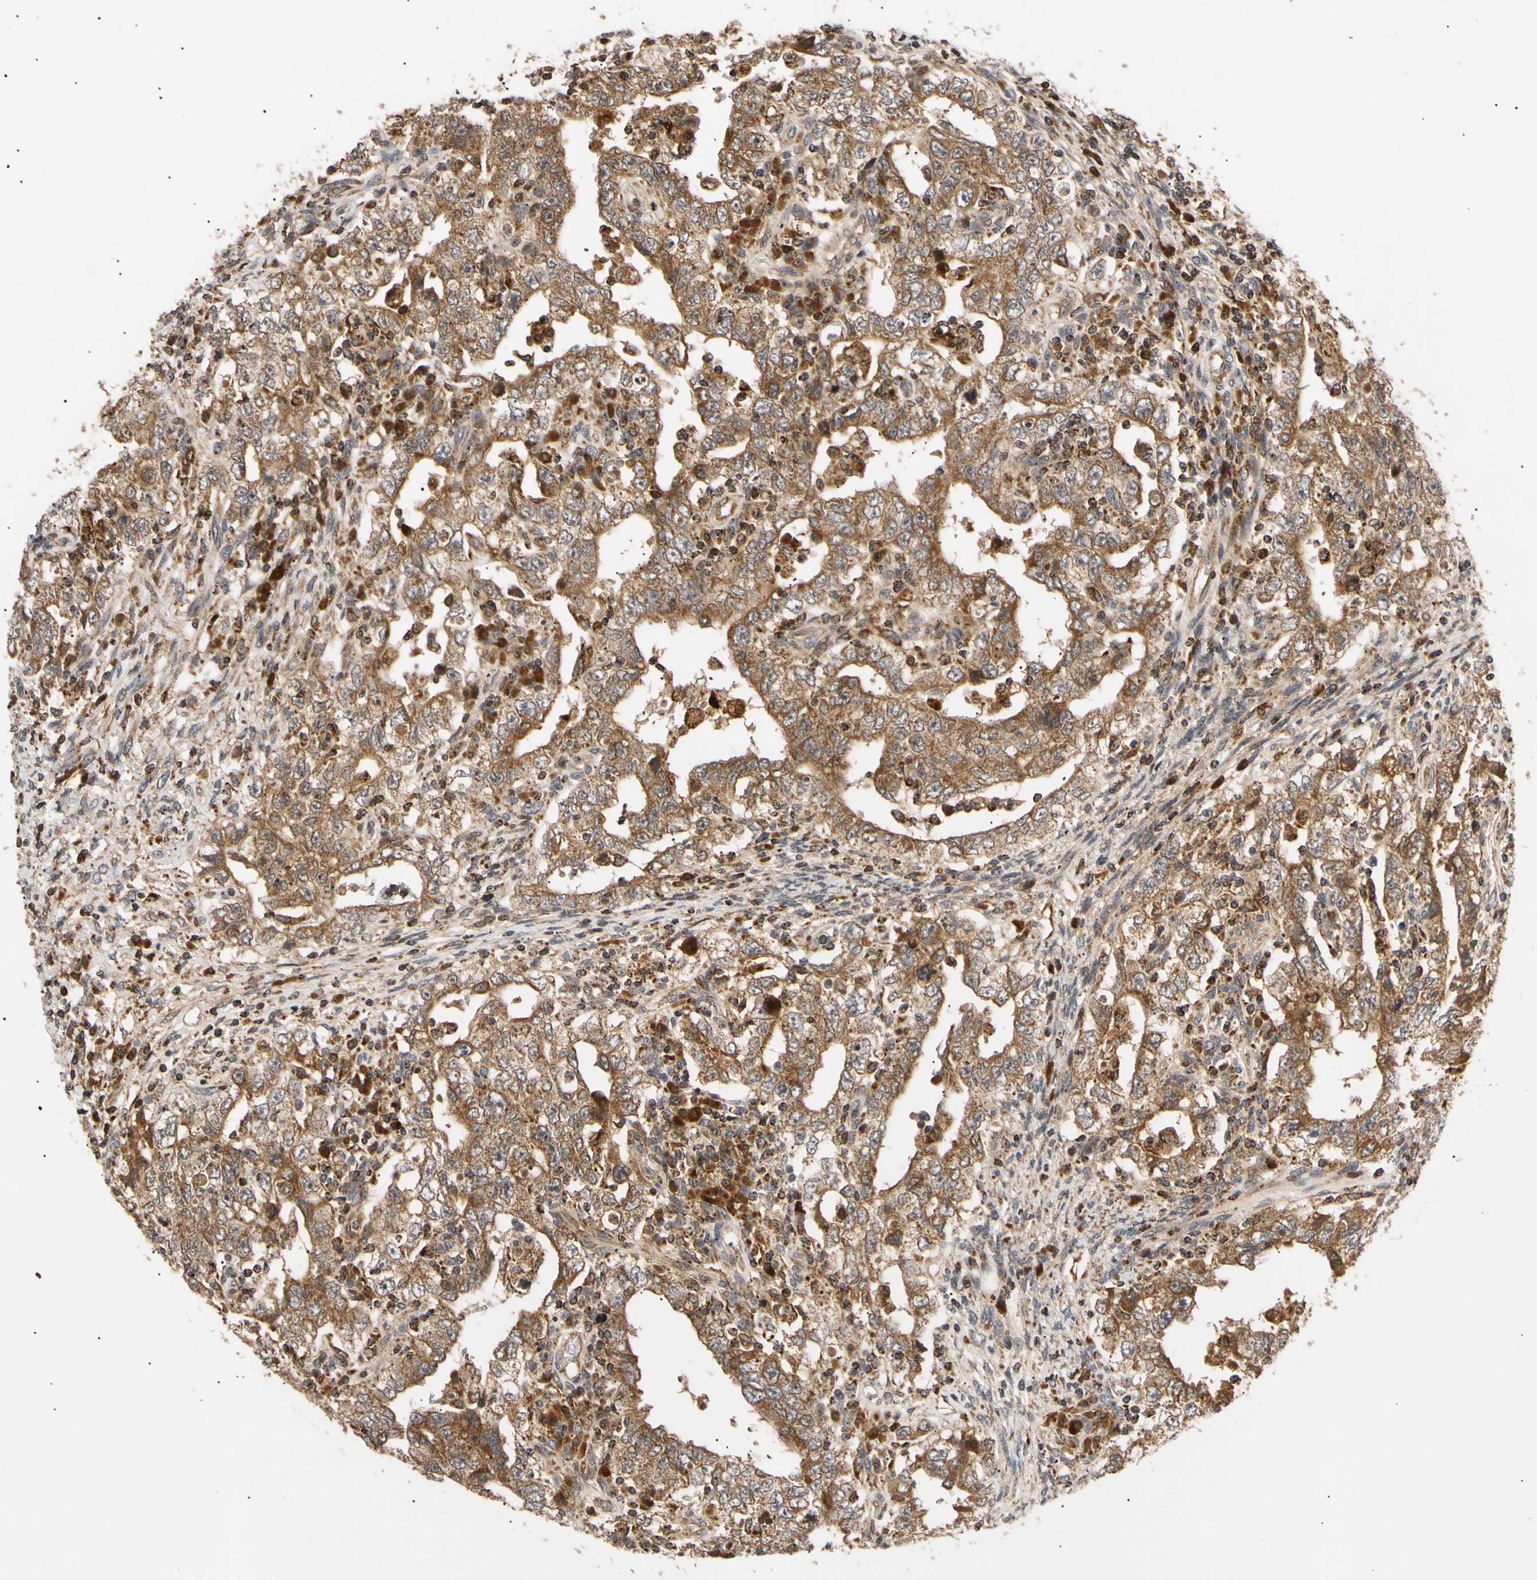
{"staining": {"intensity": "strong", "quantity": ">75%", "location": "cytoplasmic/membranous"}, "tissue": "testis cancer", "cell_type": "Tumor cells", "image_type": "cancer", "snomed": [{"axis": "morphology", "description": "Carcinoma, Embryonal, NOS"}, {"axis": "topography", "description": "Testis"}], "caption": "Testis embryonal carcinoma stained for a protein (brown) displays strong cytoplasmic/membranous positive expression in about >75% of tumor cells.", "gene": "MRPS22", "patient": {"sex": "male", "age": 26}}